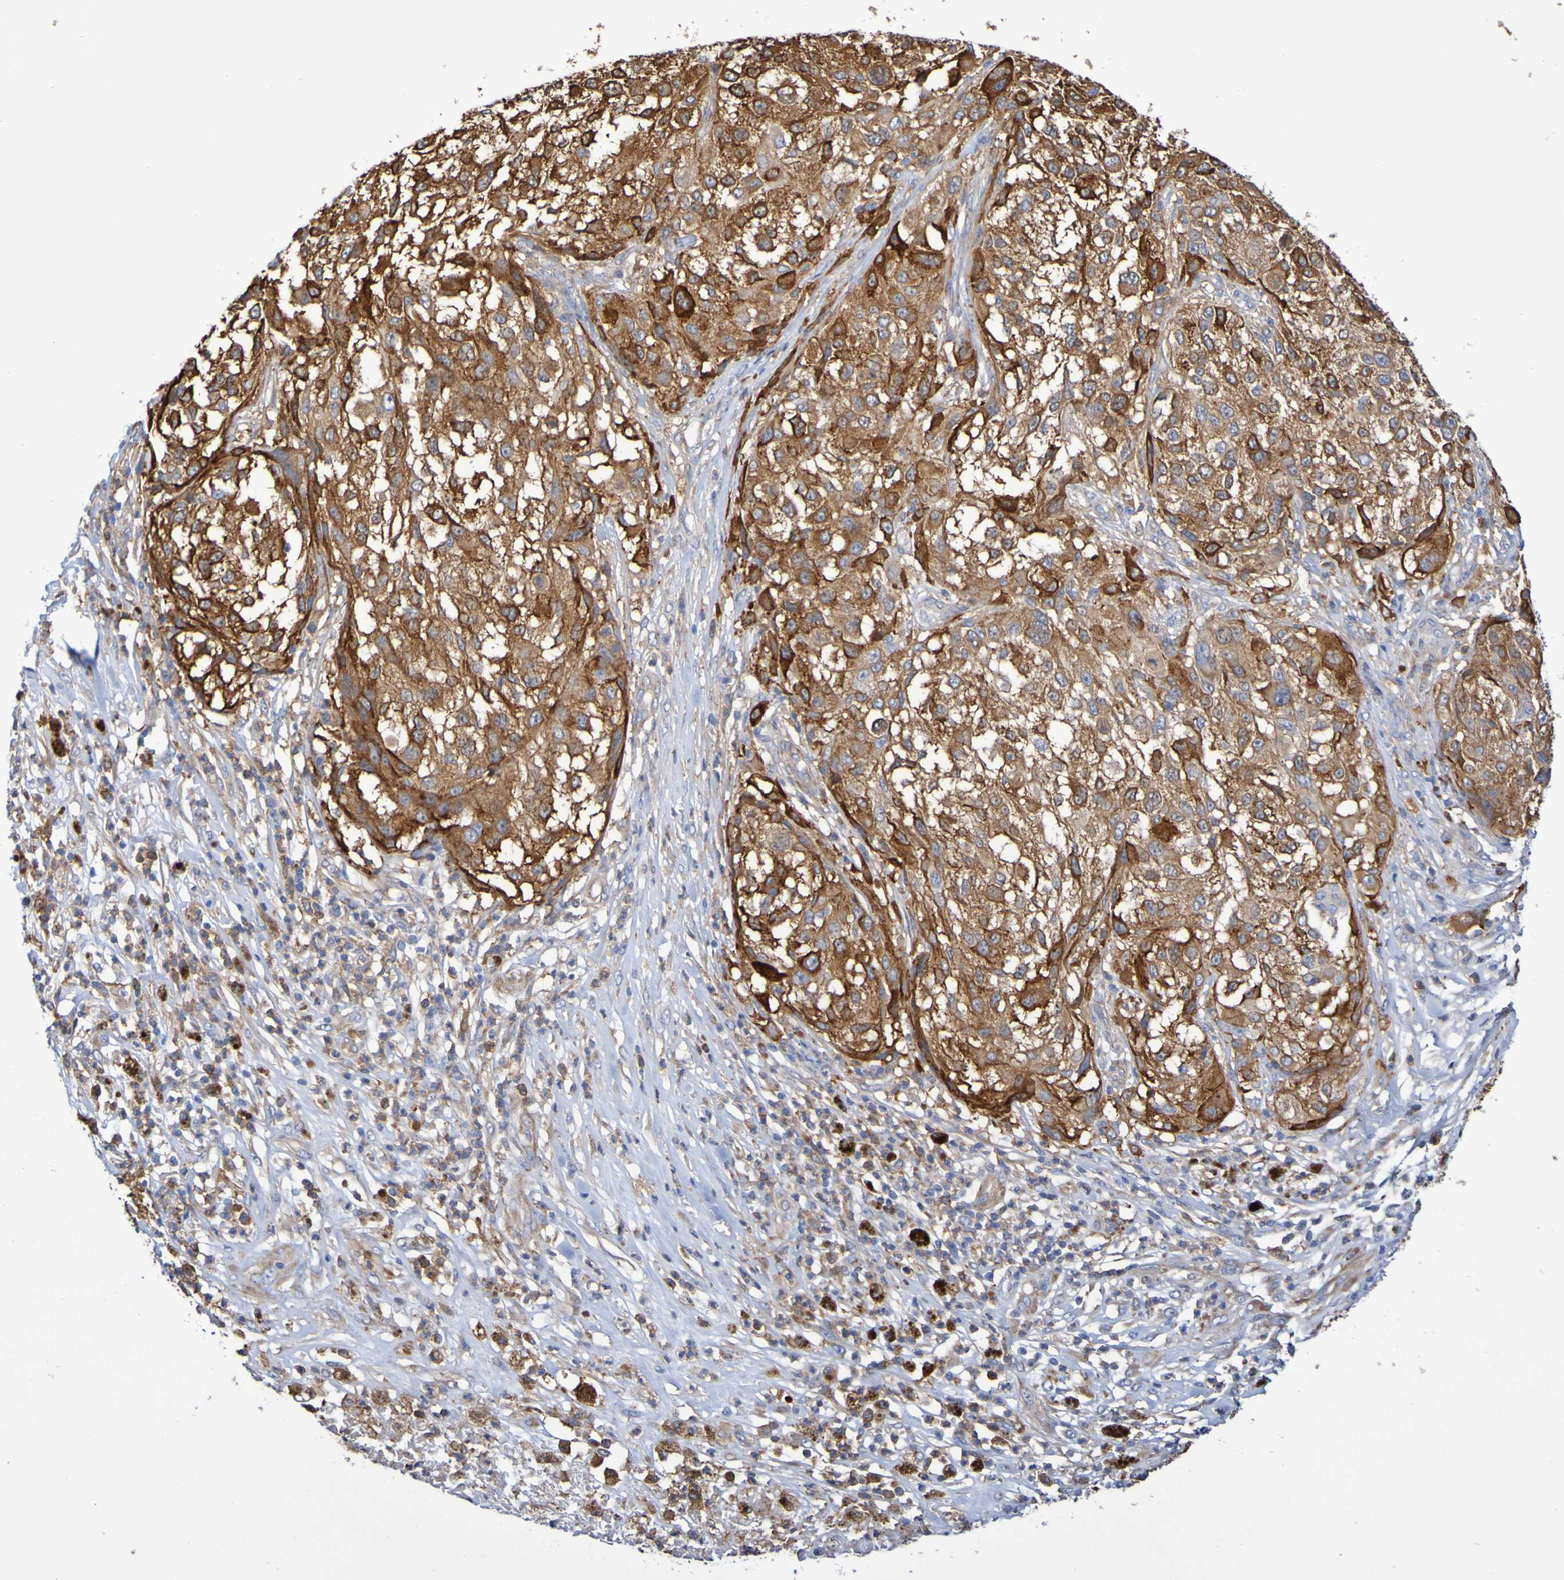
{"staining": {"intensity": "strong", "quantity": ">75%", "location": "cytoplasmic/membranous"}, "tissue": "melanoma", "cell_type": "Tumor cells", "image_type": "cancer", "snomed": [{"axis": "morphology", "description": "Necrosis, NOS"}, {"axis": "morphology", "description": "Malignant melanoma, NOS"}, {"axis": "topography", "description": "Skin"}], "caption": "This histopathology image displays IHC staining of malignant melanoma, with high strong cytoplasmic/membranous expression in approximately >75% of tumor cells.", "gene": "SCRG1", "patient": {"sex": "female", "age": 87}}